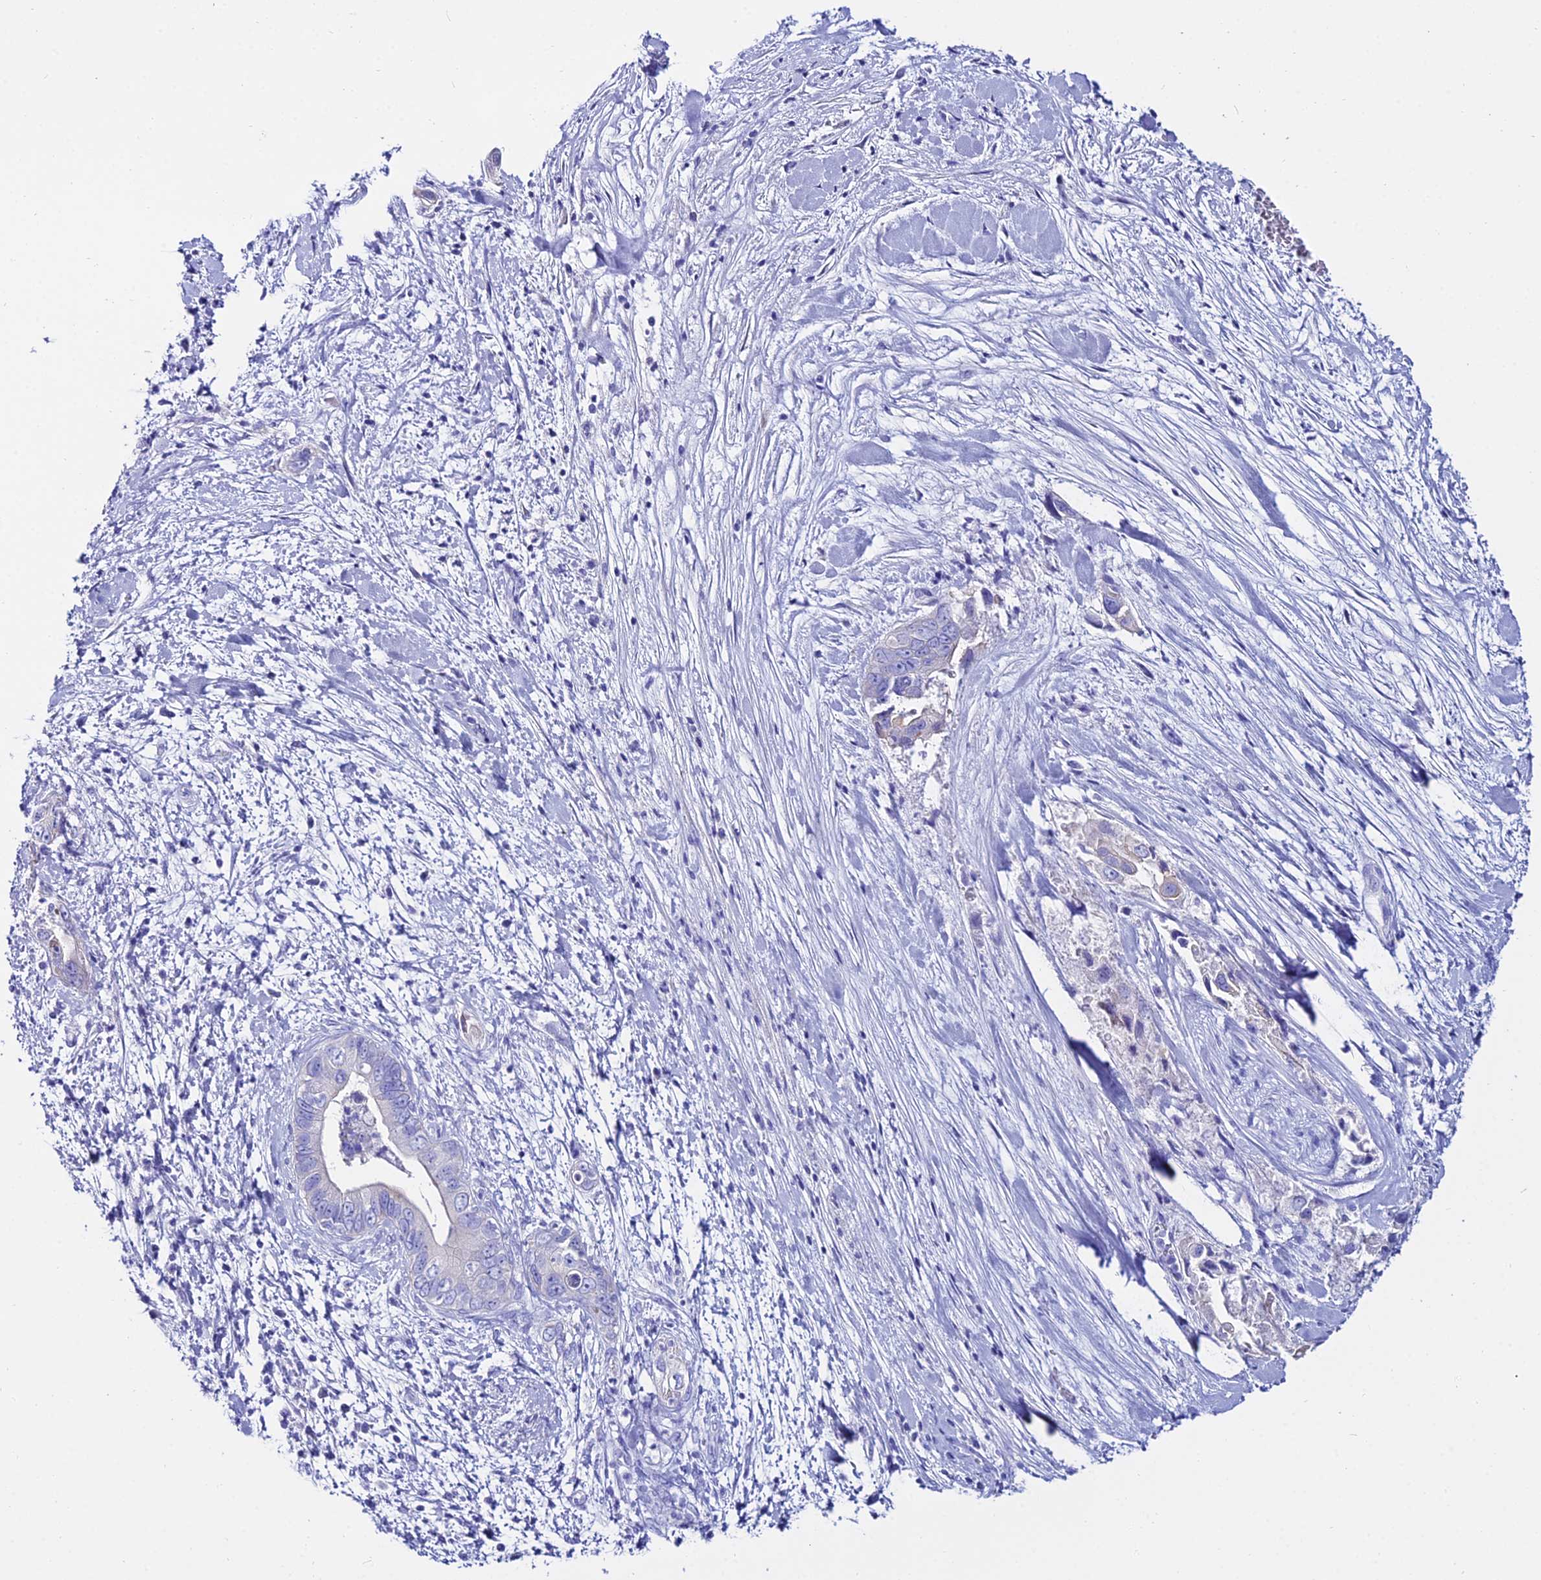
{"staining": {"intensity": "negative", "quantity": "none", "location": "none"}, "tissue": "pancreatic cancer", "cell_type": "Tumor cells", "image_type": "cancer", "snomed": [{"axis": "morphology", "description": "Adenocarcinoma, NOS"}, {"axis": "topography", "description": "Pancreas"}], "caption": "This is an immunohistochemistry image of adenocarcinoma (pancreatic). There is no expression in tumor cells.", "gene": "OR4D5", "patient": {"sex": "female", "age": 78}}